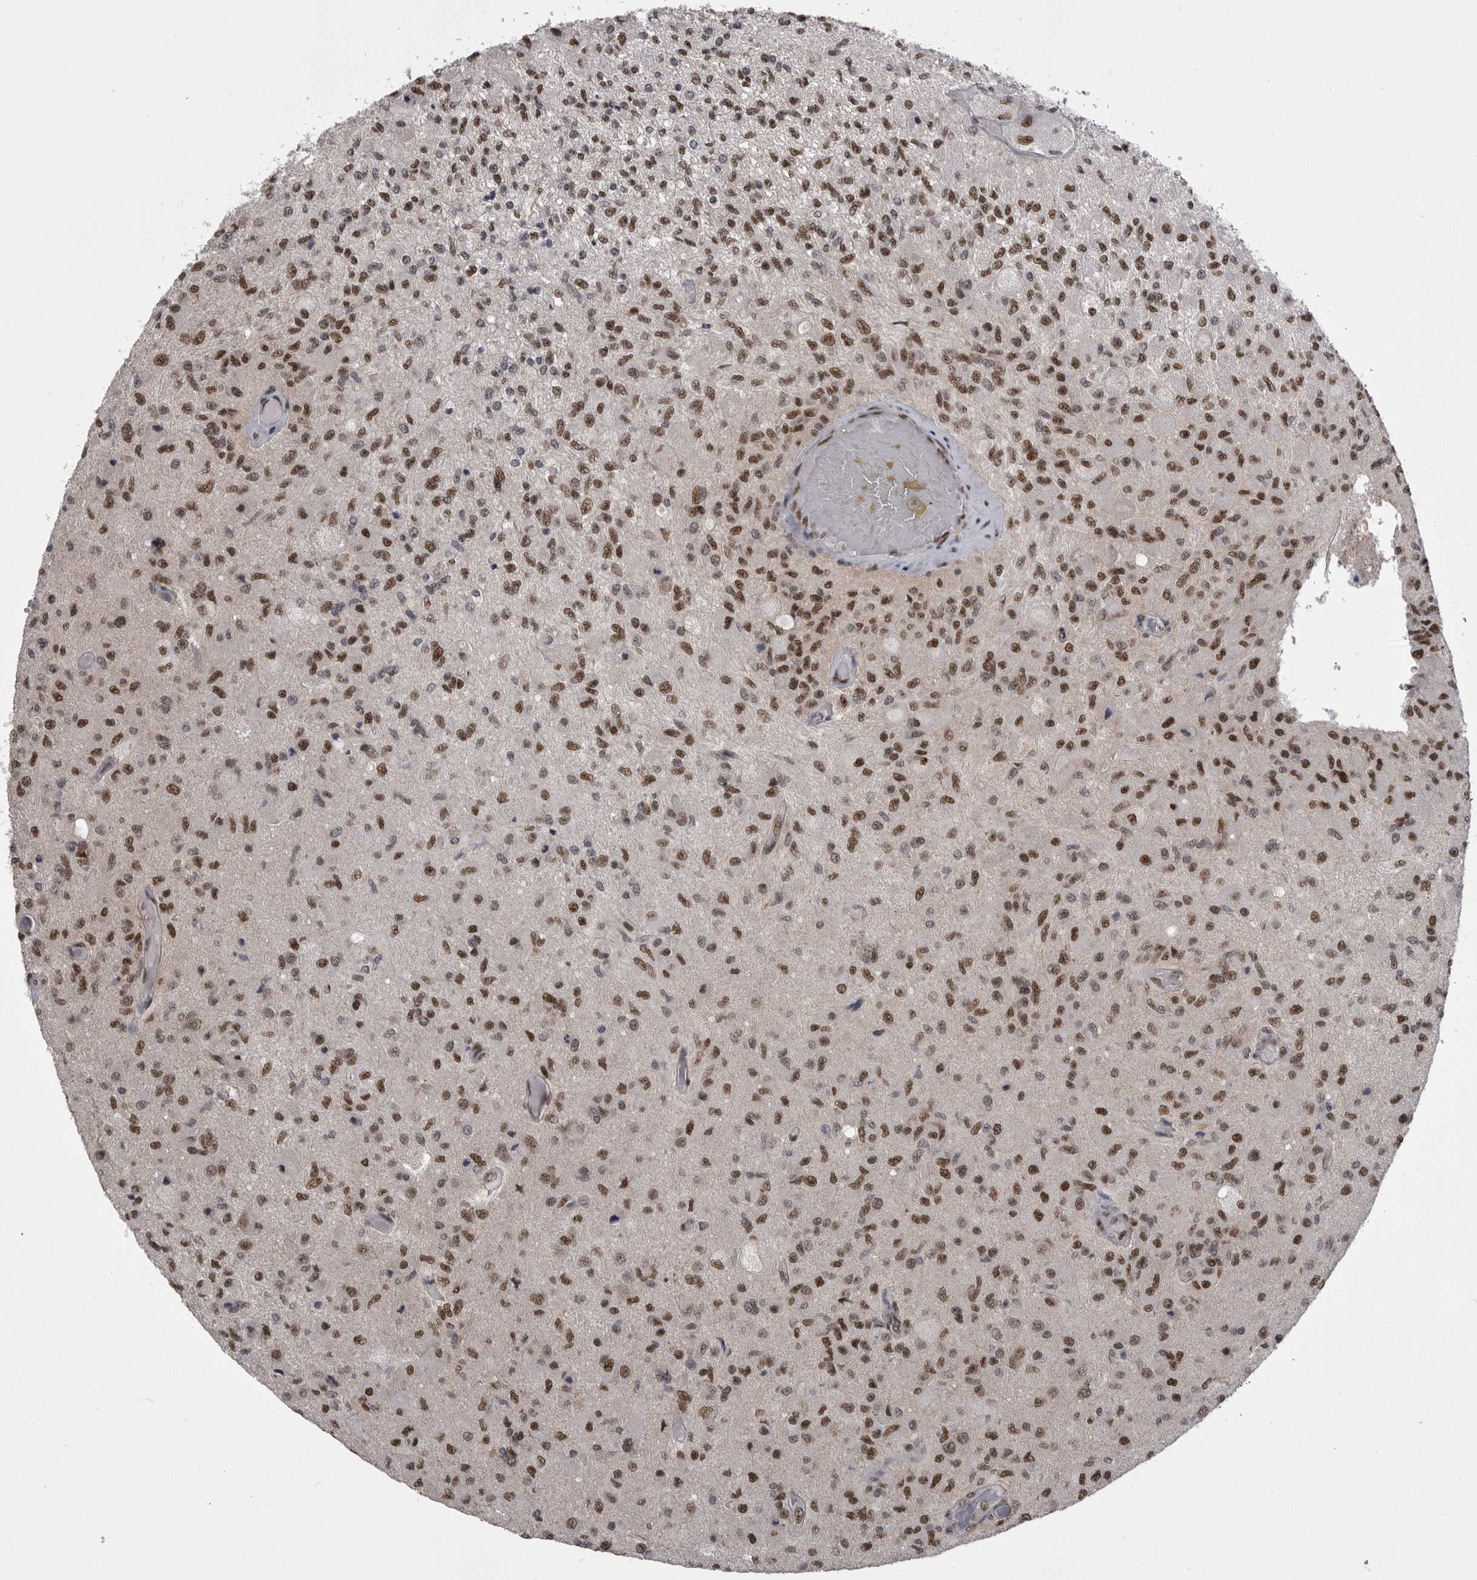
{"staining": {"intensity": "strong", "quantity": ">75%", "location": "nuclear"}, "tissue": "glioma", "cell_type": "Tumor cells", "image_type": "cancer", "snomed": [{"axis": "morphology", "description": "Normal tissue, NOS"}, {"axis": "morphology", "description": "Glioma, malignant, High grade"}, {"axis": "topography", "description": "Cerebral cortex"}], "caption": "Tumor cells demonstrate high levels of strong nuclear staining in approximately >75% of cells in high-grade glioma (malignant).", "gene": "MEPCE", "patient": {"sex": "male", "age": 77}}